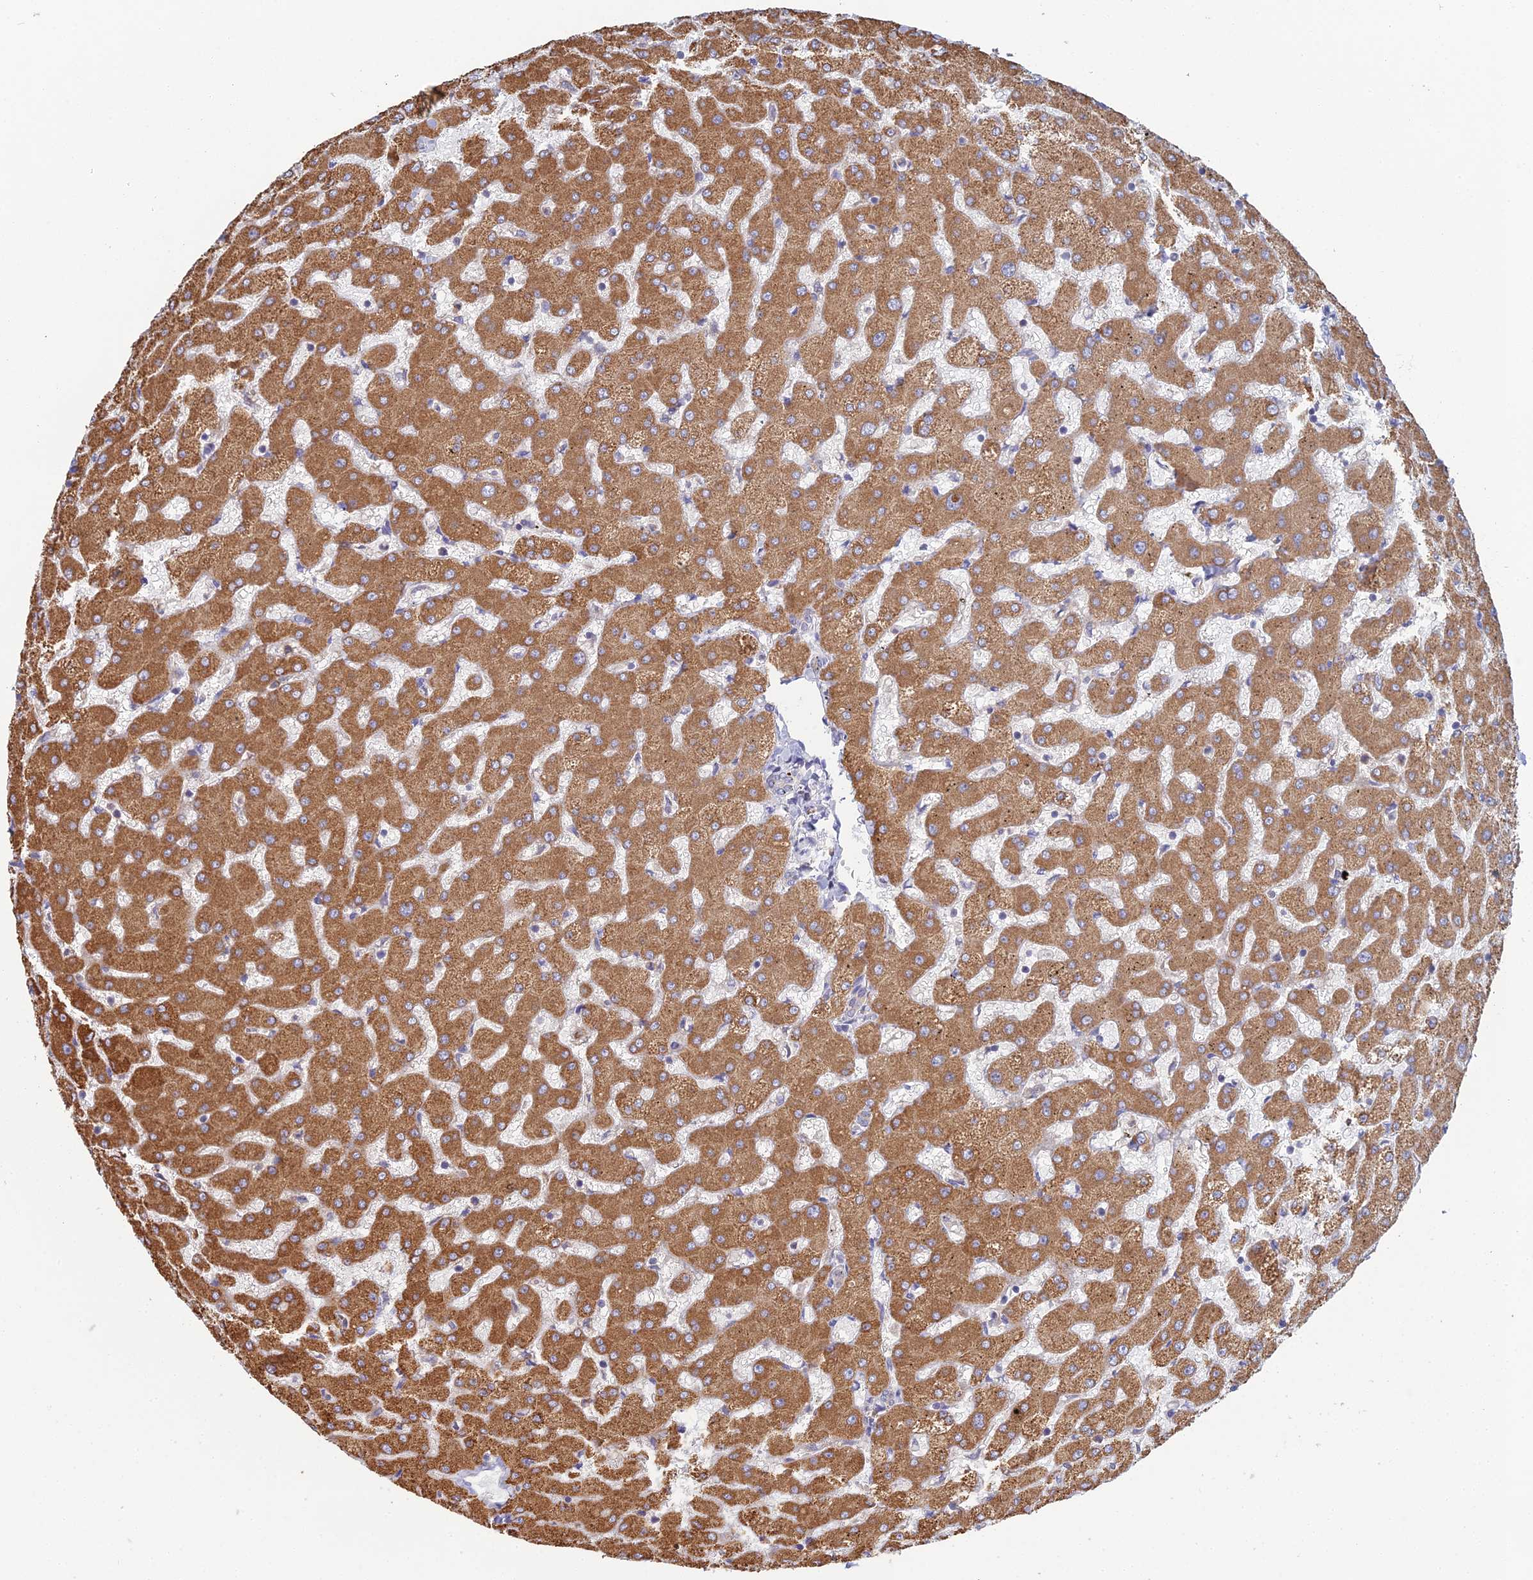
{"staining": {"intensity": "negative", "quantity": "none", "location": "none"}, "tissue": "liver", "cell_type": "Cholangiocytes", "image_type": "normal", "snomed": [{"axis": "morphology", "description": "Normal tissue, NOS"}, {"axis": "topography", "description": "Liver"}], "caption": "A high-resolution image shows IHC staining of unremarkable liver, which demonstrates no significant staining in cholangiocytes. The staining is performed using DAB brown chromogen with nuclei counter-stained in using hematoxylin.", "gene": "TRAPPC6A", "patient": {"sex": "female", "age": 63}}